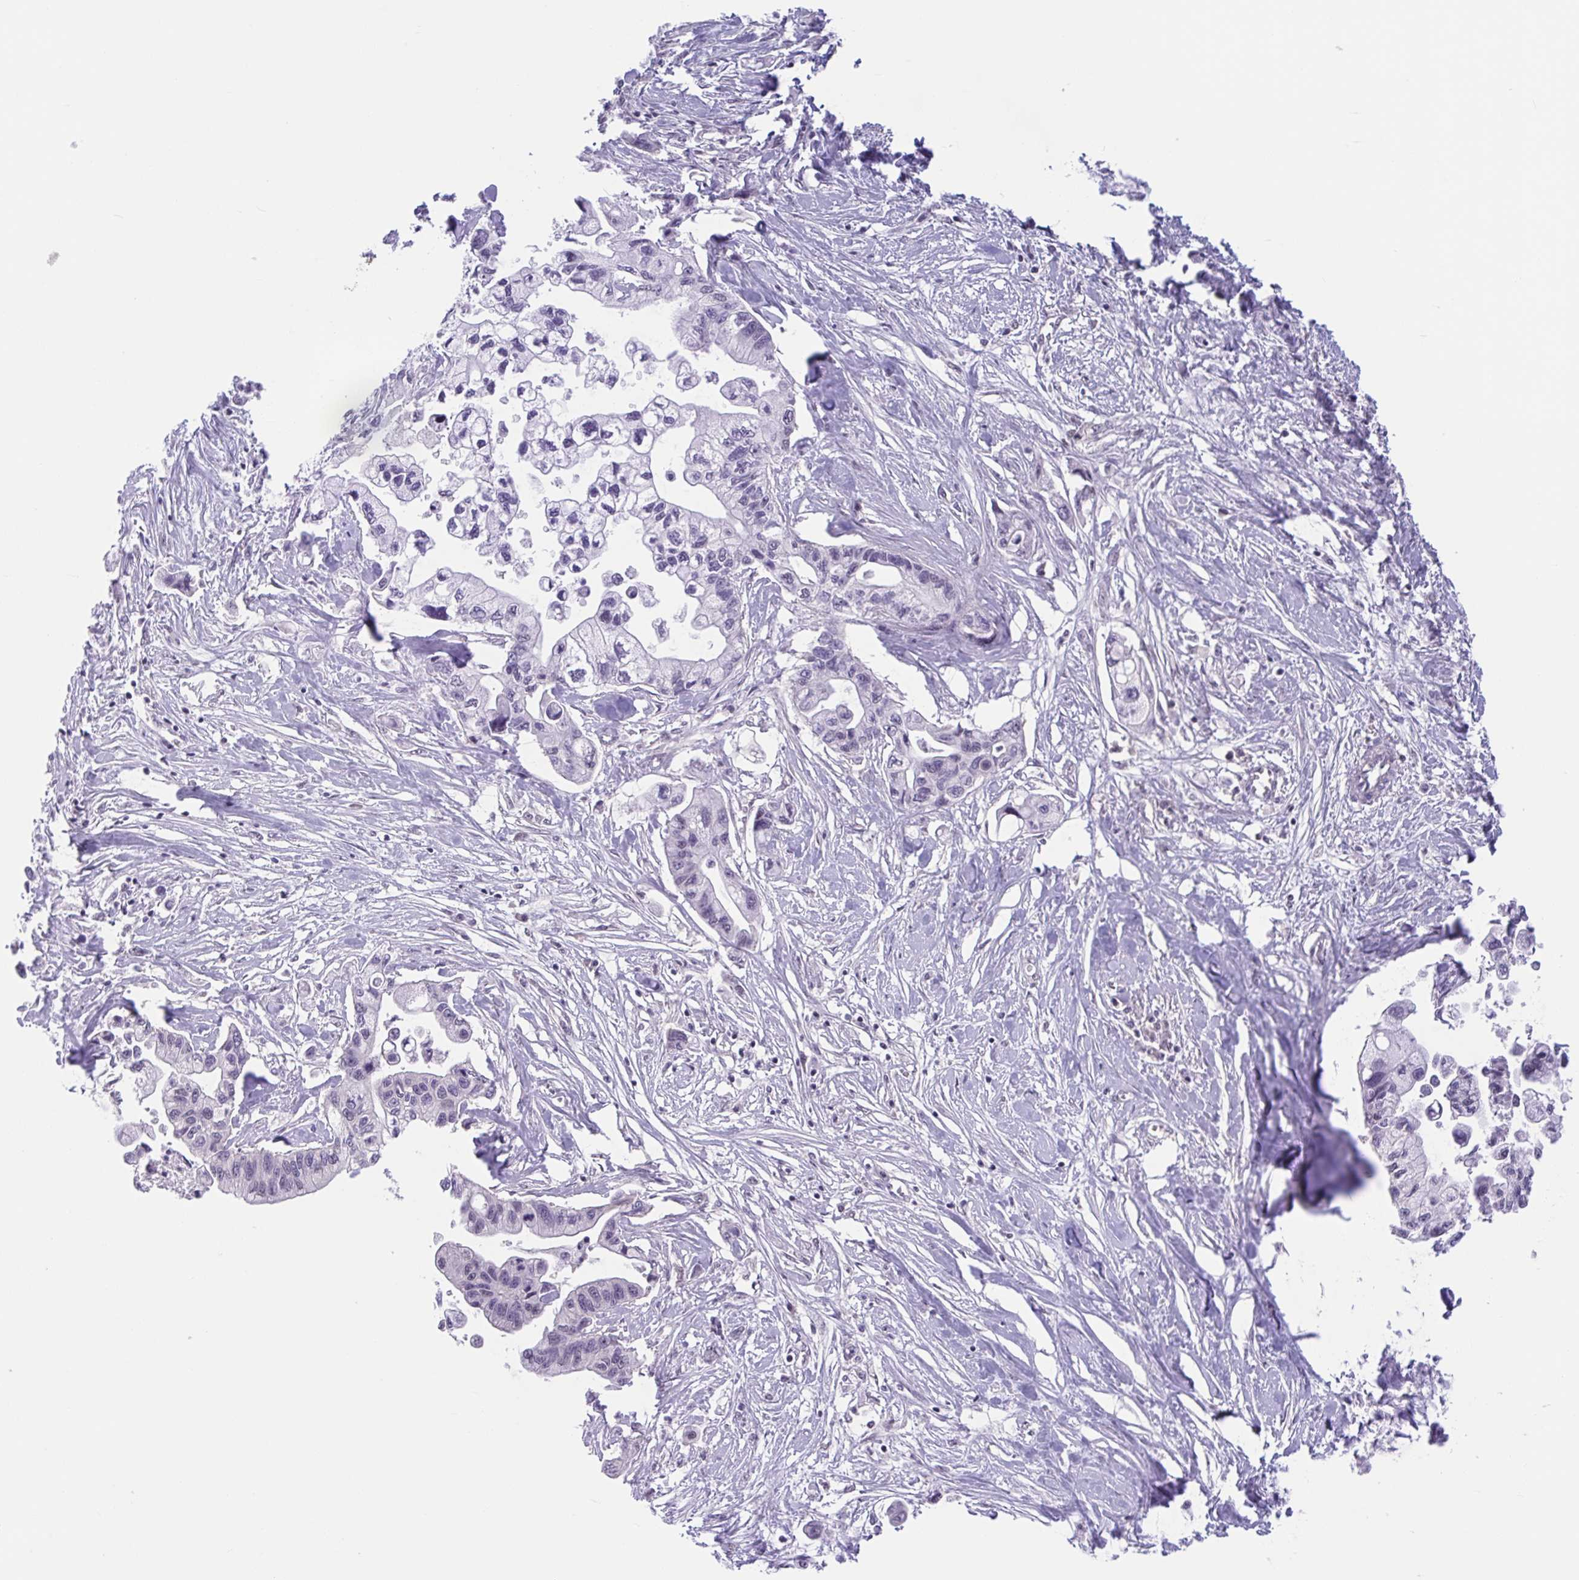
{"staining": {"intensity": "negative", "quantity": "none", "location": "none"}, "tissue": "pancreatic cancer", "cell_type": "Tumor cells", "image_type": "cancer", "snomed": [{"axis": "morphology", "description": "Adenocarcinoma, NOS"}, {"axis": "topography", "description": "Pancreas"}], "caption": "Photomicrograph shows no significant protein staining in tumor cells of pancreatic cancer (adenocarcinoma).", "gene": "TTC7B", "patient": {"sex": "male", "age": 61}}